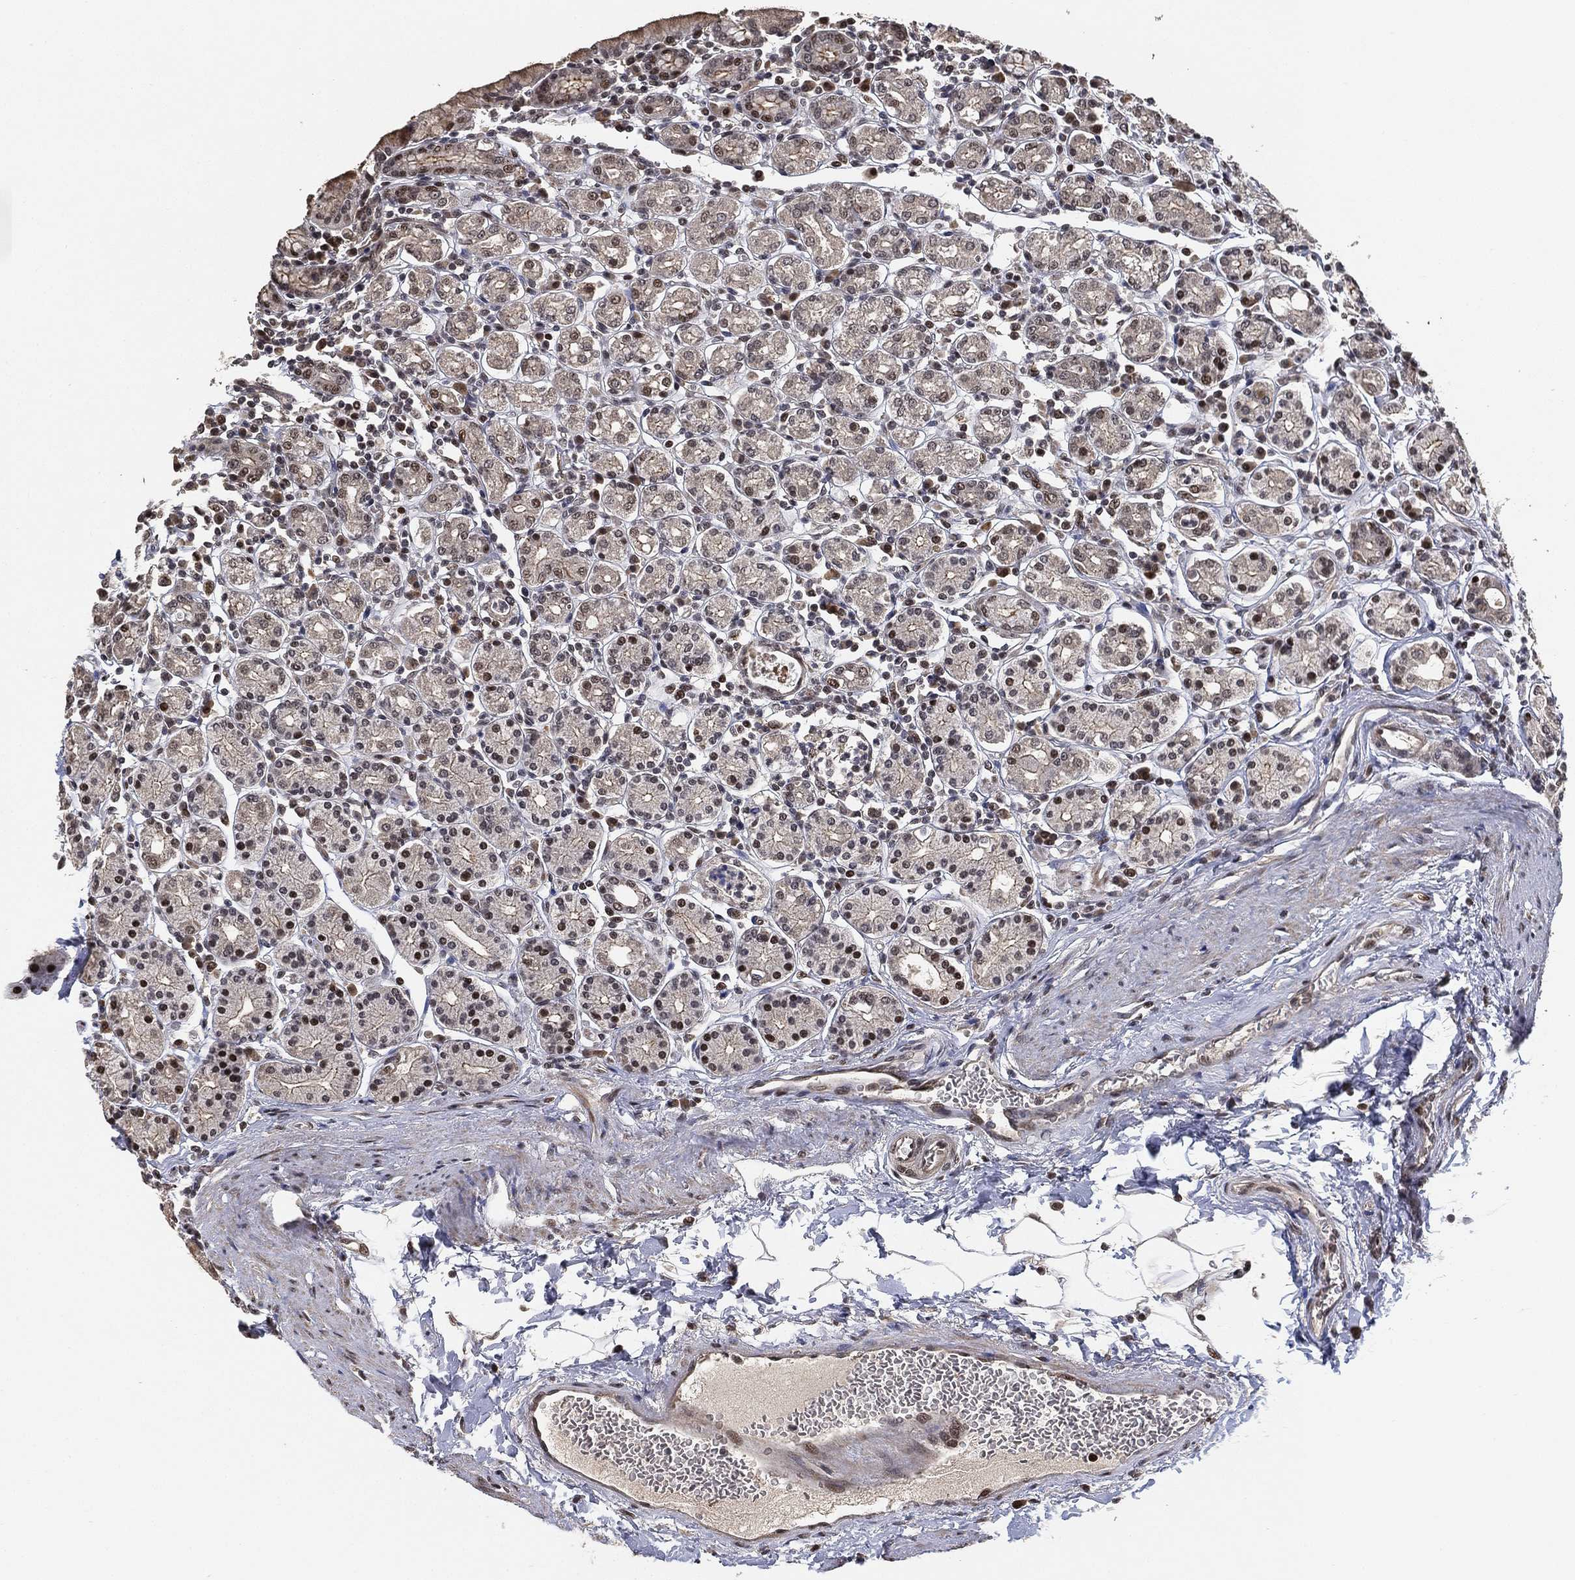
{"staining": {"intensity": "moderate", "quantity": "25%-75%", "location": "nuclear"}, "tissue": "stomach", "cell_type": "Glandular cells", "image_type": "normal", "snomed": [{"axis": "morphology", "description": "Normal tissue, NOS"}, {"axis": "topography", "description": "Stomach, upper"}, {"axis": "topography", "description": "Stomach"}], "caption": "Stomach stained for a protein (brown) shows moderate nuclear positive expression in approximately 25%-75% of glandular cells.", "gene": "ZSCAN30", "patient": {"sex": "male", "age": 62}}